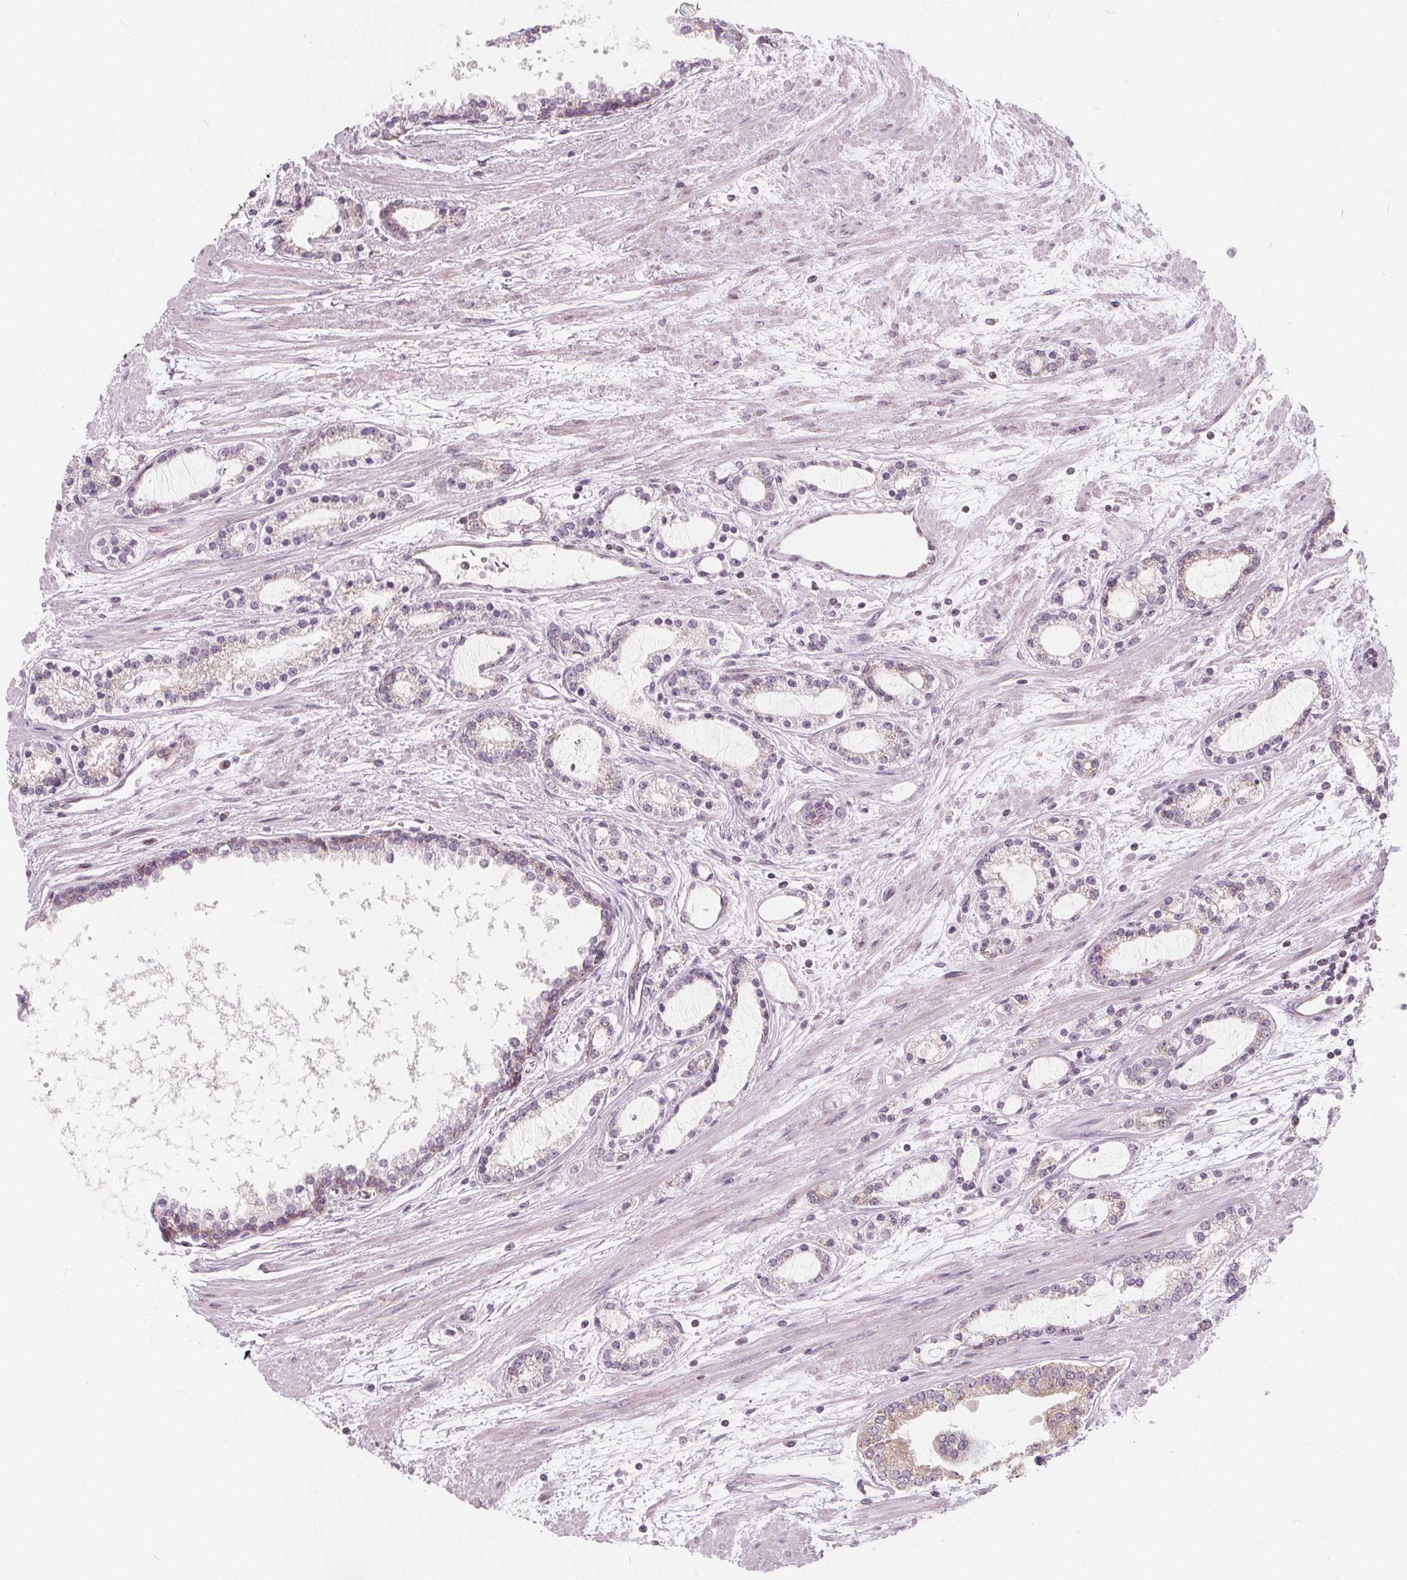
{"staining": {"intensity": "weak", "quantity": "<25%", "location": "cytoplasmic/membranous"}, "tissue": "prostate cancer", "cell_type": "Tumor cells", "image_type": "cancer", "snomed": [{"axis": "morphology", "description": "Adenocarcinoma, Medium grade"}, {"axis": "topography", "description": "Prostate"}], "caption": "This is an IHC histopathology image of medium-grade adenocarcinoma (prostate). There is no expression in tumor cells.", "gene": "NUP210L", "patient": {"sex": "male", "age": 57}}